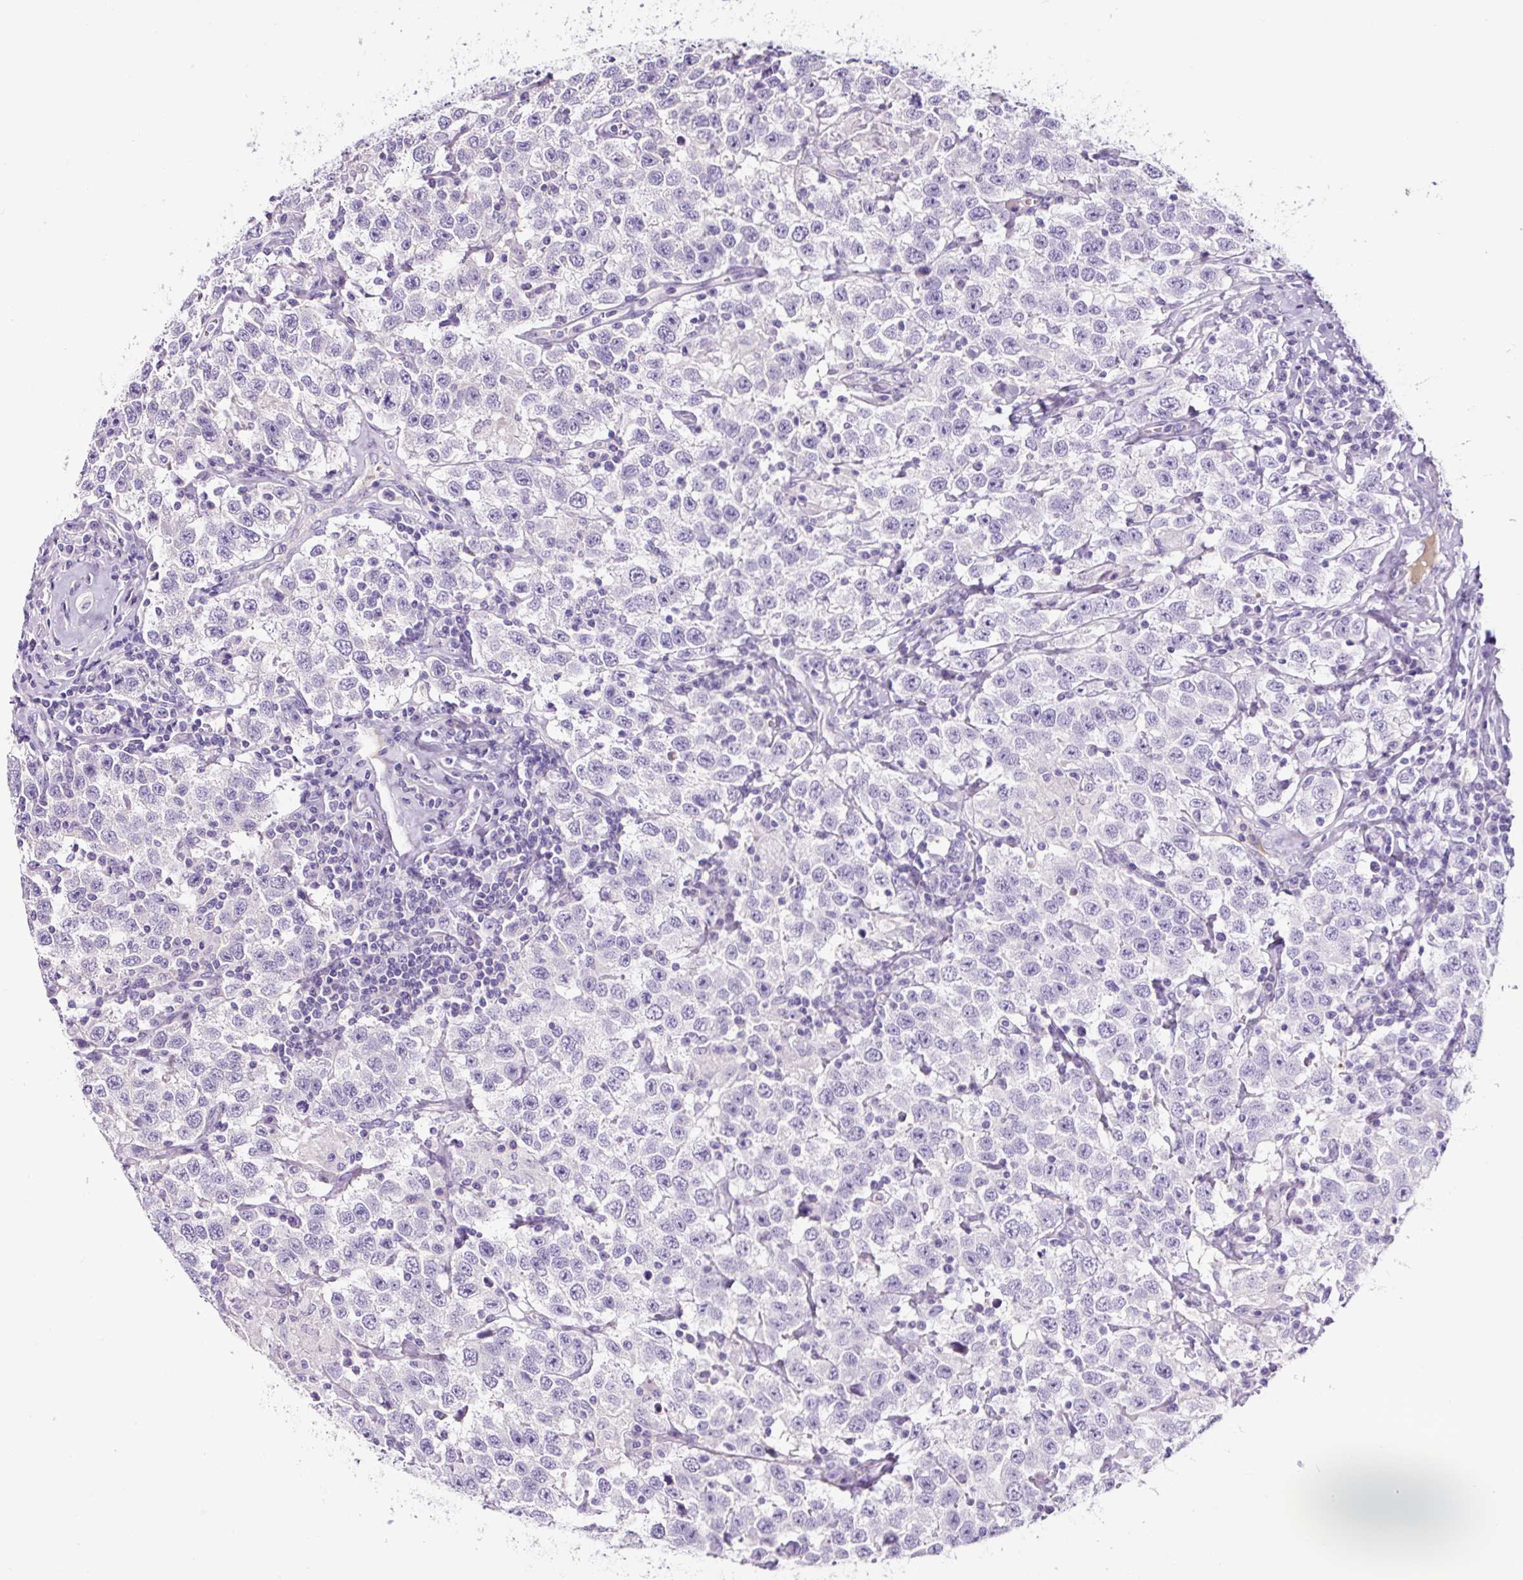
{"staining": {"intensity": "negative", "quantity": "none", "location": "none"}, "tissue": "testis cancer", "cell_type": "Tumor cells", "image_type": "cancer", "snomed": [{"axis": "morphology", "description": "Seminoma, NOS"}, {"axis": "topography", "description": "Testis"}], "caption": "Tumor cells are negative for brown protein staining in seminoma (testis).", "gene": "OR14A2", "patient": {"sex": "male", "age": 41}}